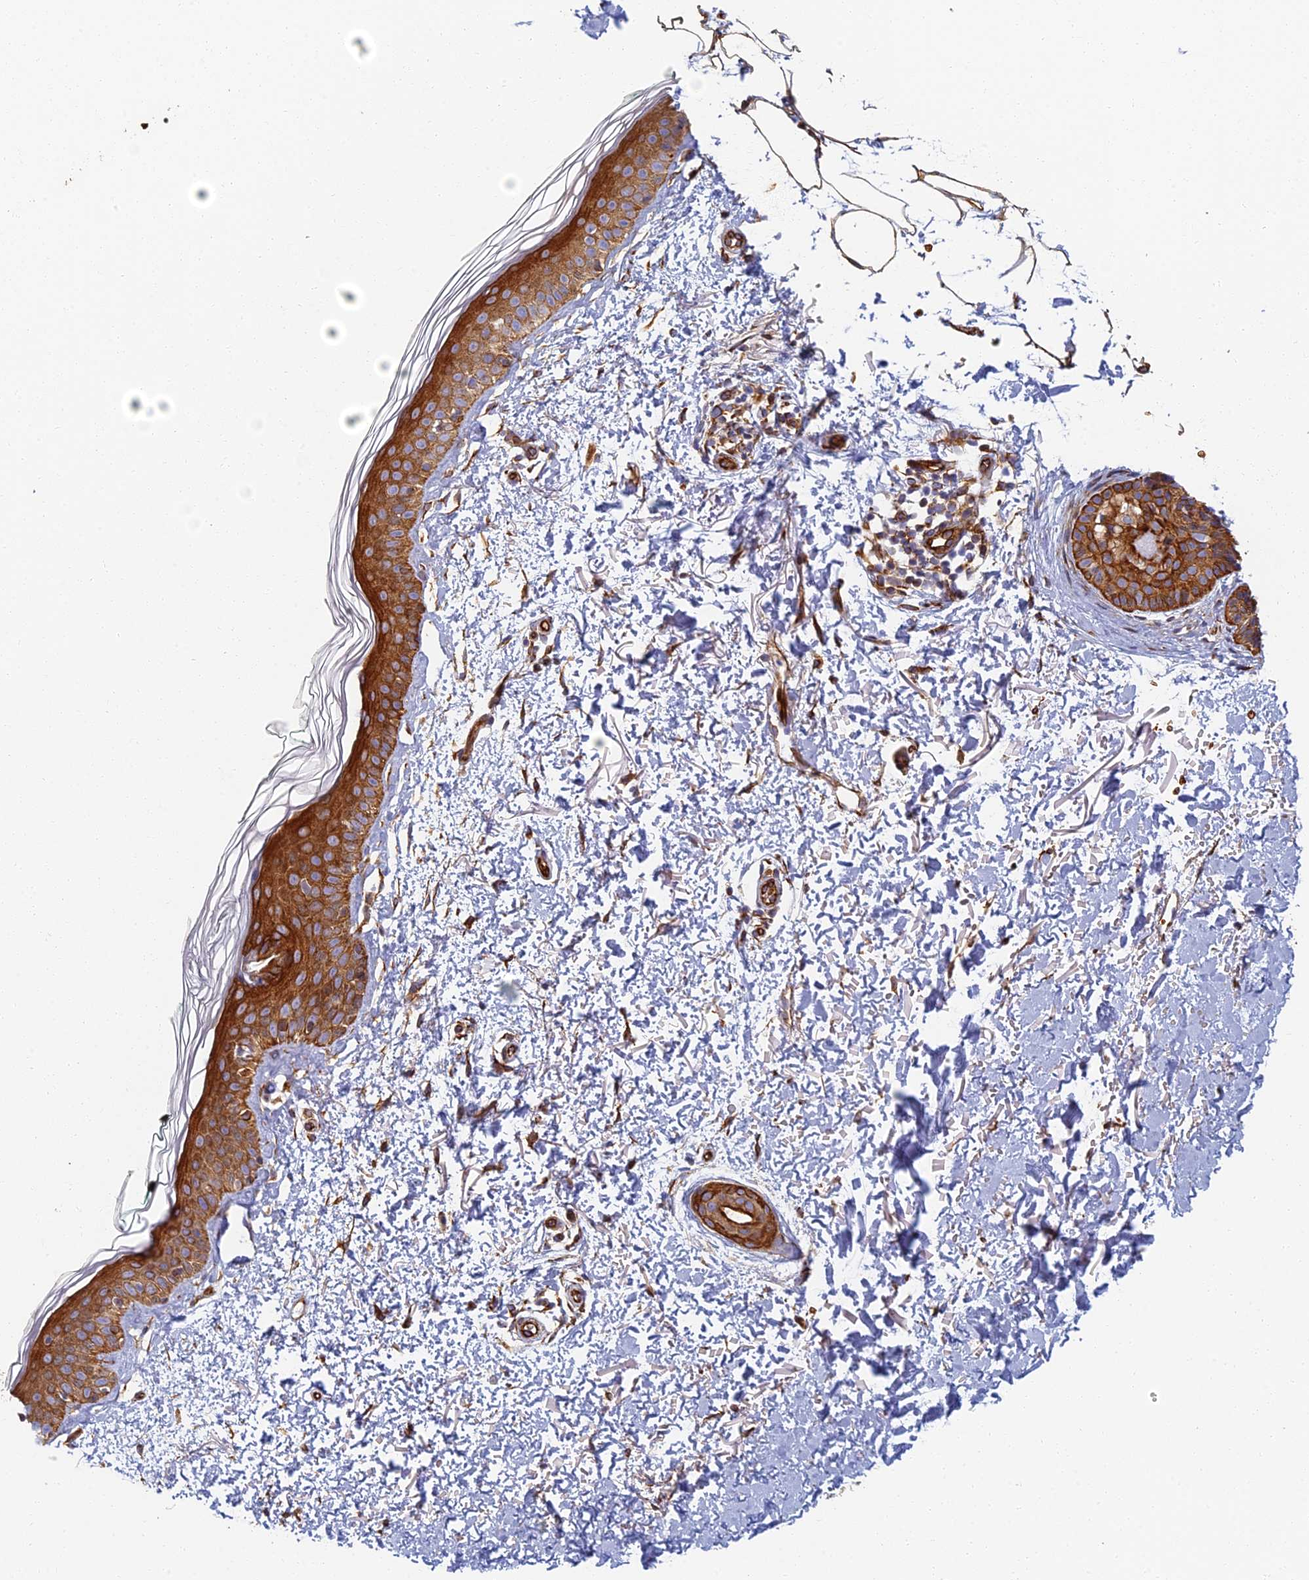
{"staining": {"intensity": "moderate", "quantity": ">75%", "location": "cytoplasmic/membranous"}, "tissue": "skin", "cell_type": "Fibroblasts", "image_type": "normal", "snomed": [{"axis": "morphology", "description": "Normal tissue, NOS"}, {"axis": "topography", "description": "Skin"}], "caption": "Immunohistochemistry micrograph of normal skin stained for a protein (brown), which reveals medium levels of moderate cytoplasmic/membranous positivity in about >75% of fibroblasts.", "gene": "ABCB10", "patient": {"sex": "male", "age": 66}}